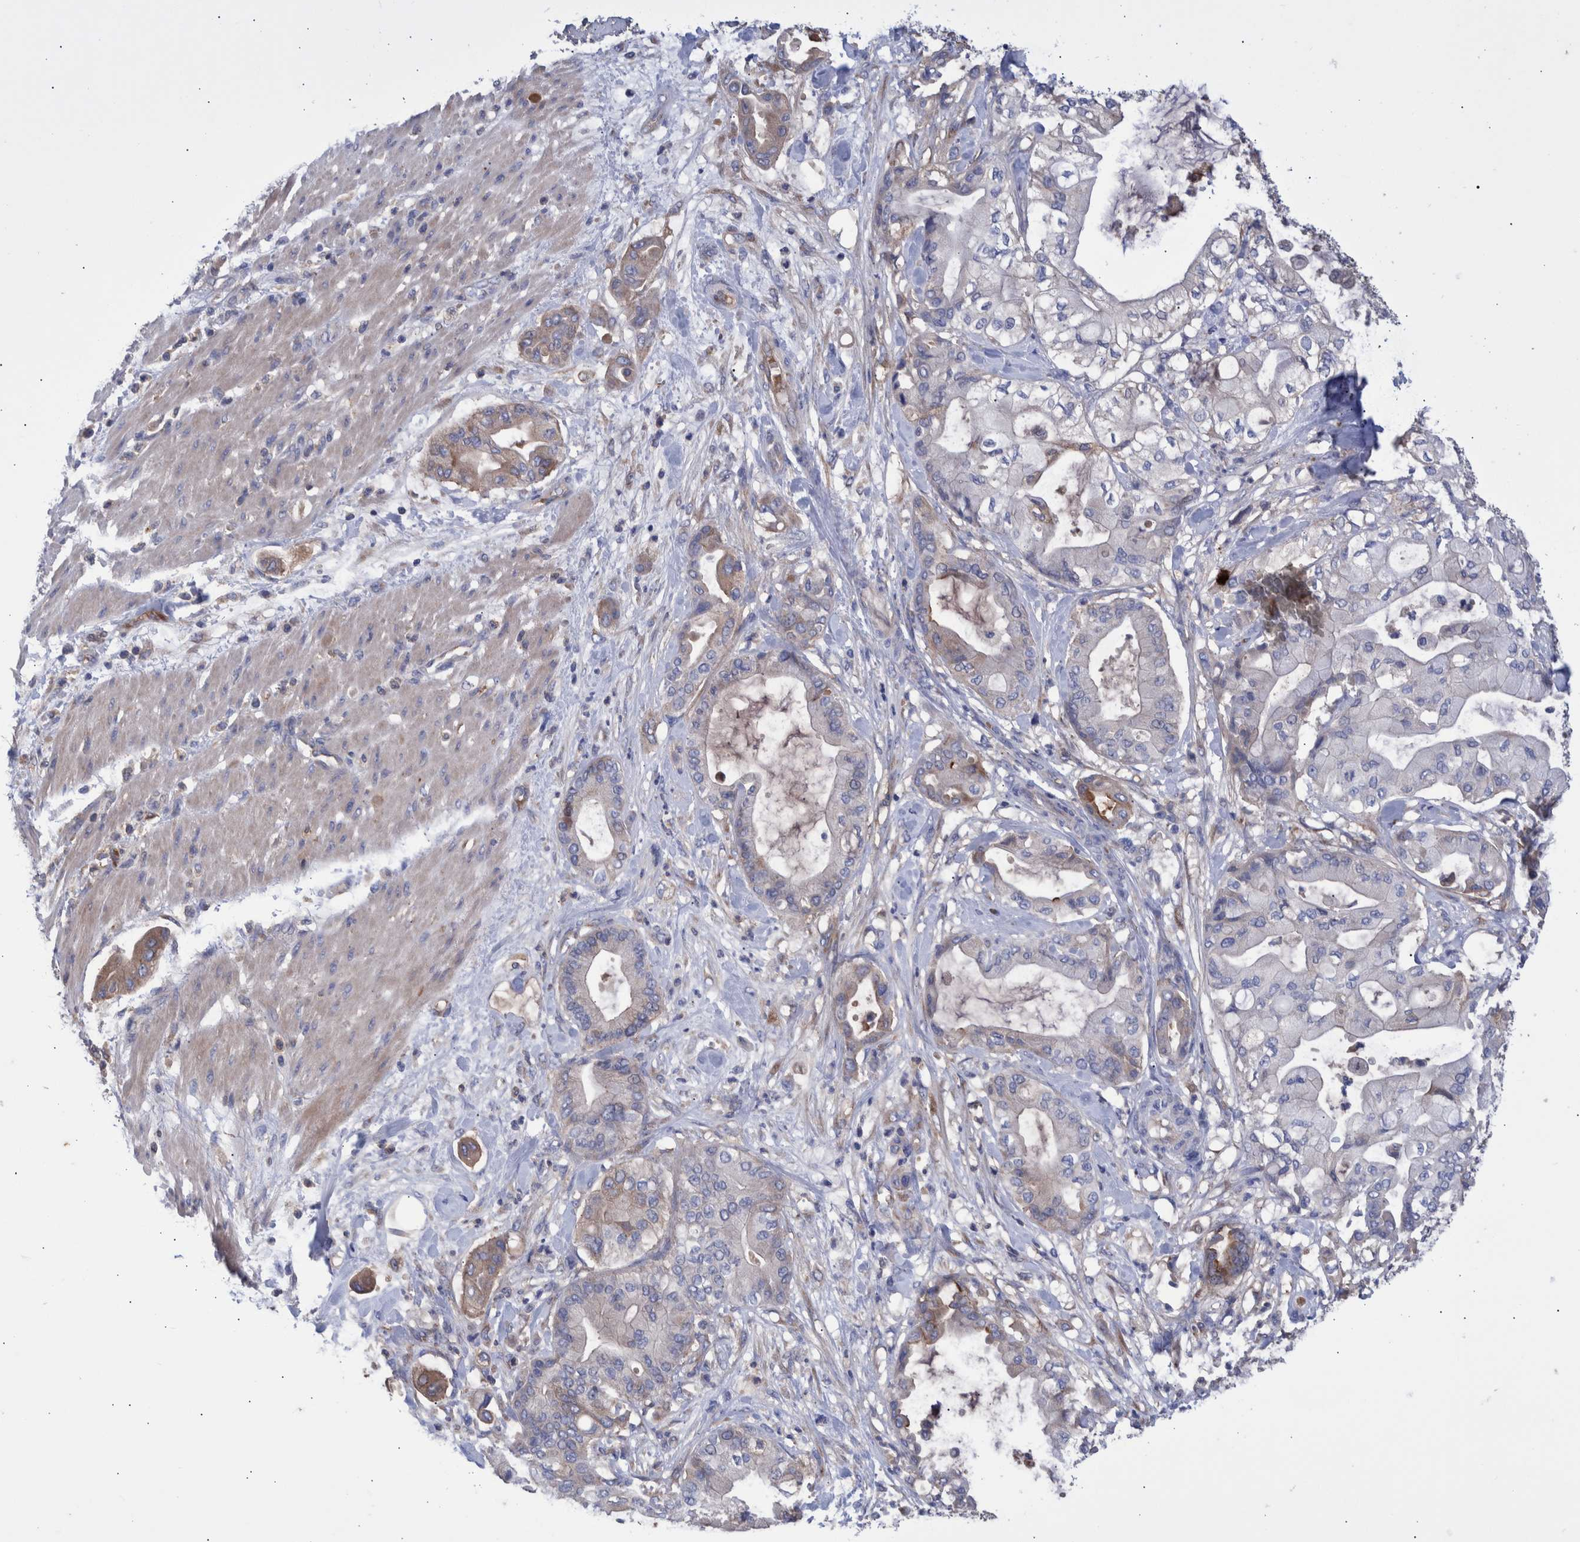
{"staining": {"intensity": "moderate", "quantity": "<25%", "location": "cytoplasmic/membranous"}, "tissue": "pancreatic cancer", "cell_type": "Tumor cells", "image_type": "cancer", "snomed": [{"axis": "morphology", "description": "Adenocarcinoma, NOS"}, {"axis": "morphology", "description": "Adenocarcinoma, metastatic, NOS"}, {"axis": "topography", "description": "Lymph node"}, {"axis": "topography", "description": "Pancreas"}, {"axis": "topography", "description": "Duodenum"}], "caption": "Immunohistochemistry (IHC) histopathology image of neoplastic tissue: human pancreatic metastatic adenocarcinoma stained using IHC shows low levels of moderate protein expression localized specifically in the cytoplasmic/membranous of tumor cells, appearing as a cytoplasmic/membranous brown color.", "gene": "DLL4", "patient": {"sex": "female", "age": 64}}